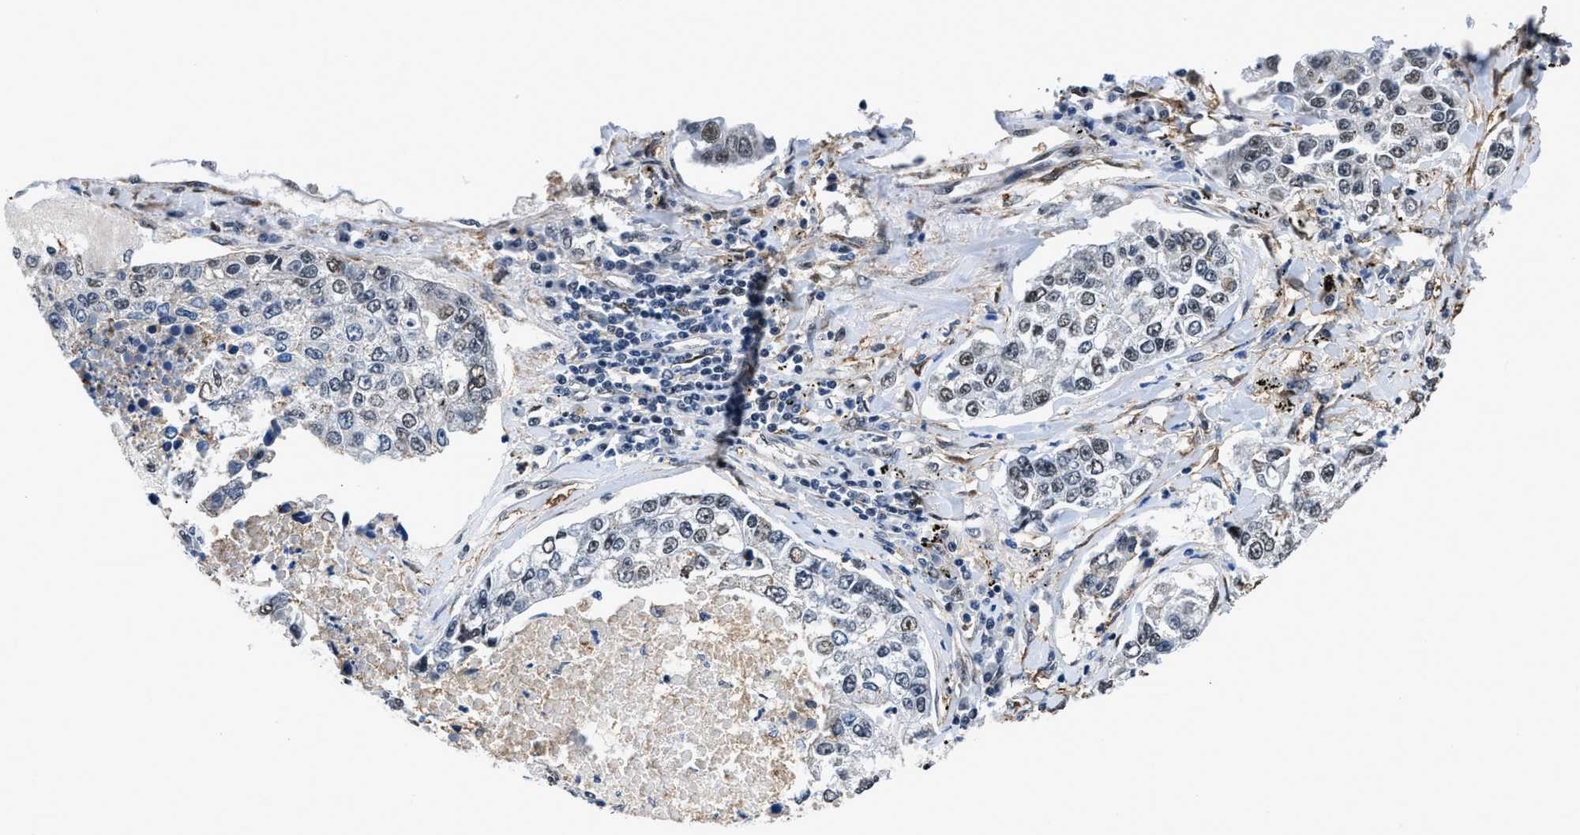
{"staining": {"intensity": "moderate", "quantity": "25%-75%", "location": "nuclear"}, "tissue": "lung cancer", "cell_type": "Tumor cells", "image_type": "cancer", "snomed": [{"axis": "morphology", "description": "Adenocarcinoma, NOS"}, {"axis": "topography", "description": "Lung"}], "caption": "This is a micrograph of IHC staining of lung cancer, which shows moderate expression in the nuclear of tumor cells.", "gene": "HNRNPH2", "patient": {"sex": "male", "age": 49}}